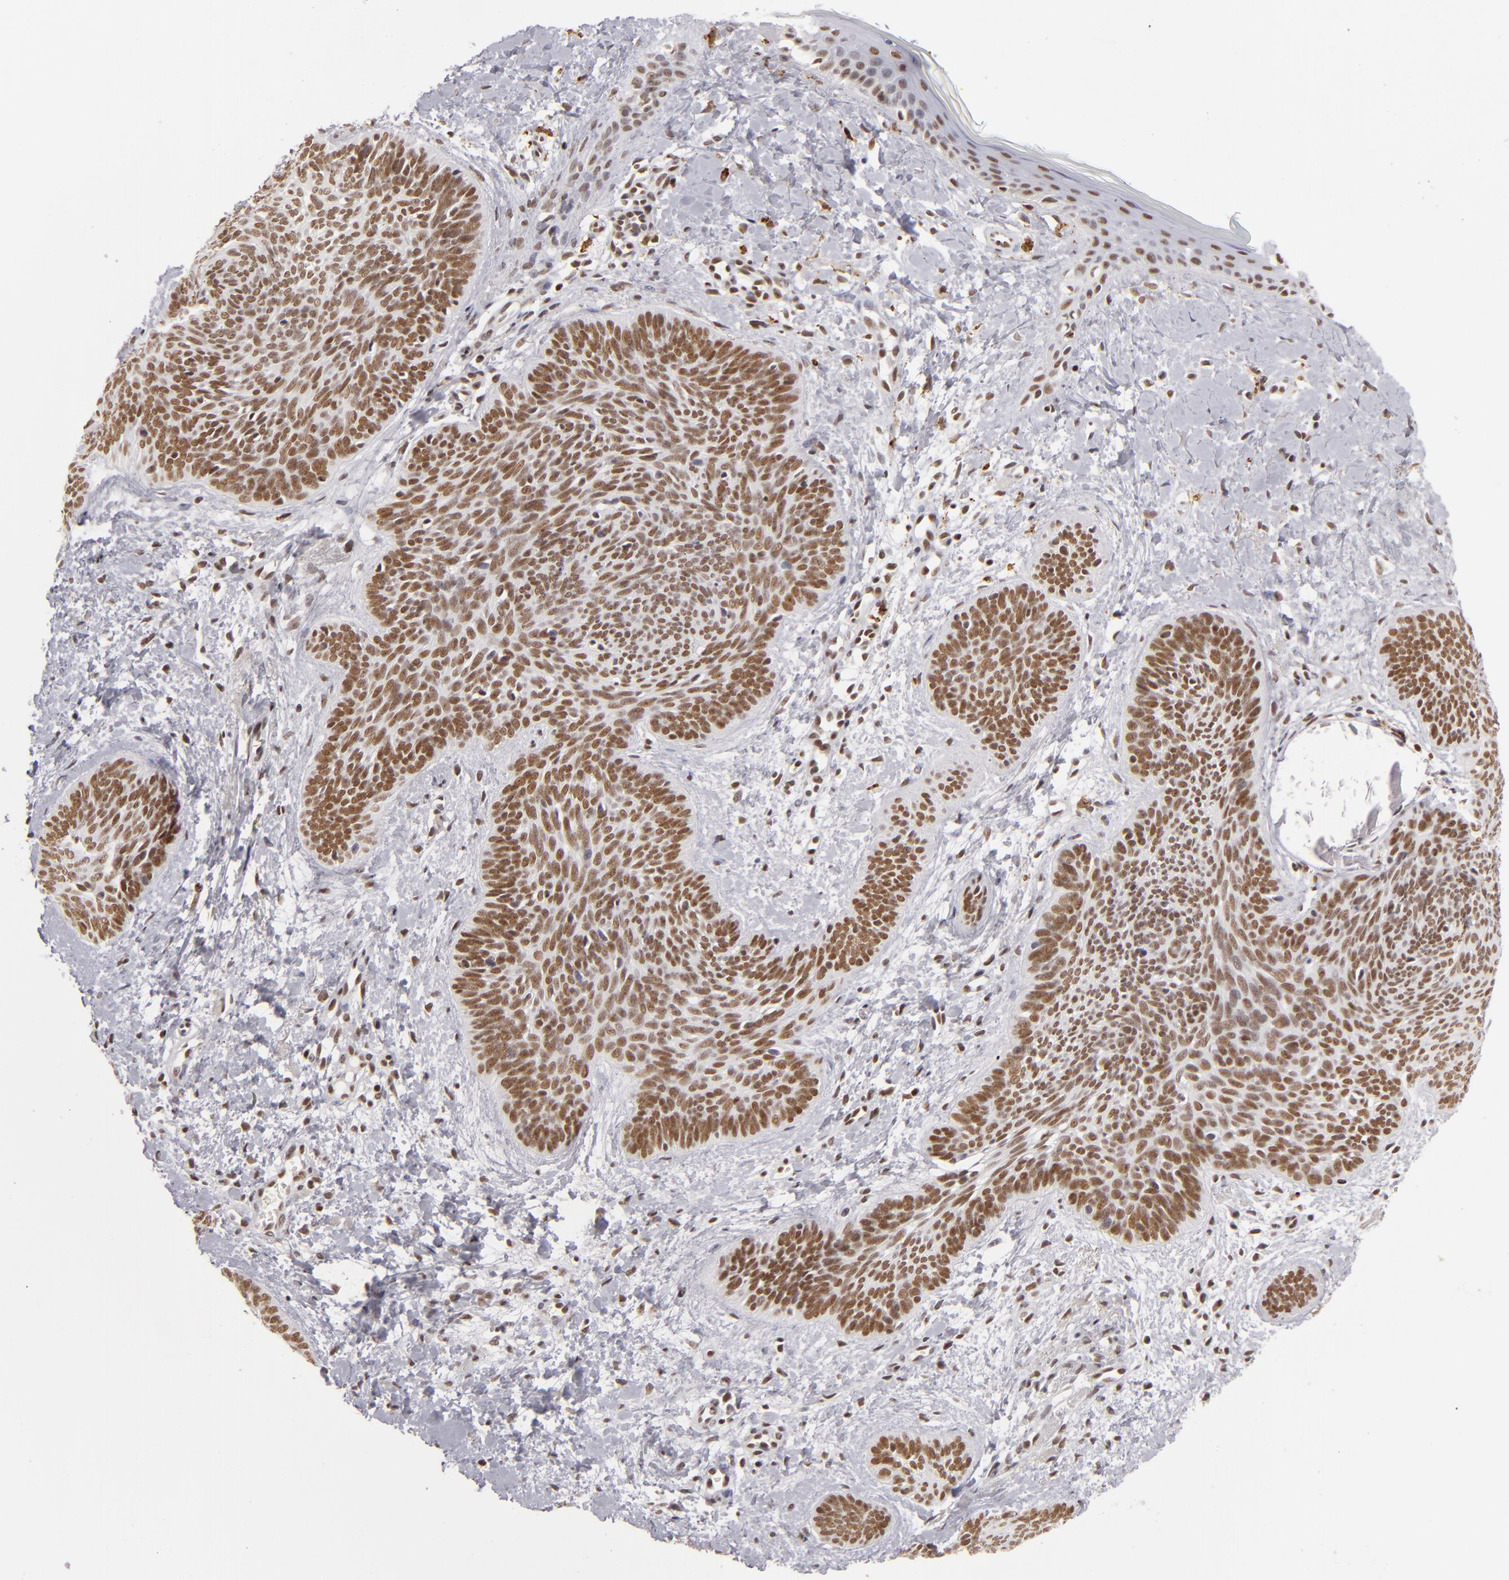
{"staining": {"intensity": "strong", "quantity": ">75%", "location": "nuclear"}, "tissue": "skin cancer", "cell_type": "Tumor cells", "image_type": "cancer", "snomed": [{"axis": "morphology", "description": "Basal cell carcinoma"}, {"axis": "topography", "description": "Skin"}], "caption": "Protein staining of skin cancer tissue reveals strong nuclear positivity in approximately >75% of tumor cells. (Brightfield microscopy of DAB IHC at high magnification).", "gene": "DAXX", "patient": {"sex": "female", "age": 81}}